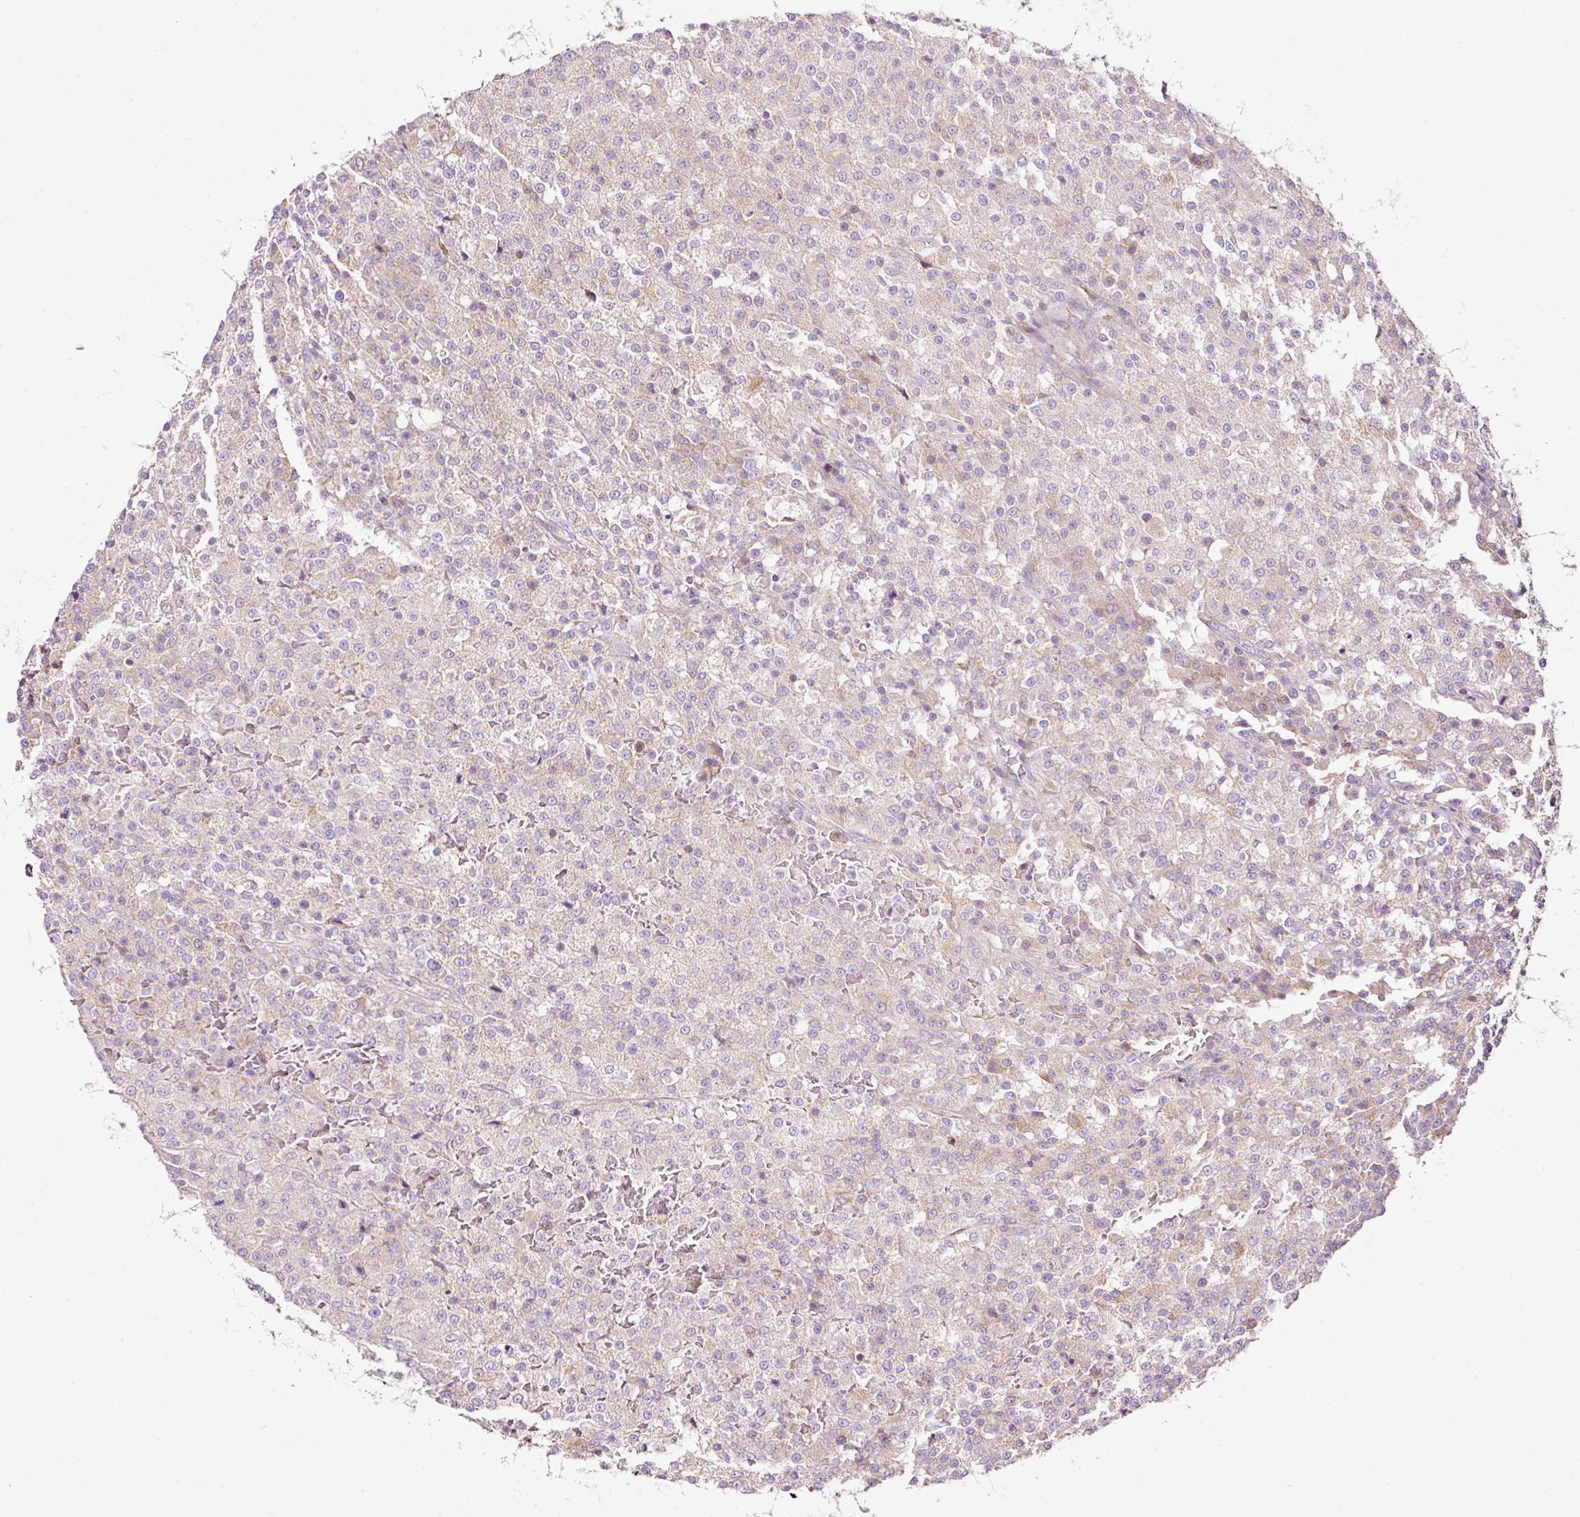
{"staining": {"intensity": "weak", "quantity": "<25%", "location": "cytoplasmic/membranous"}, "tissue": "testis cancer", "cell_type": "Tumor cells", "image_type": "cancer", "snomed": [{"axis": "morphology", "description": "Seminoma, NOS"}, {"axis": "topography", "description": "Testis"}], "caption": "High power microscopy histopathology image of an IHC photomicrograph of seminoma (testis), revealing no significant expression in tumor cells.", "gene": "NDUFA1", "patient": {"sex": "male", "age": 59}}